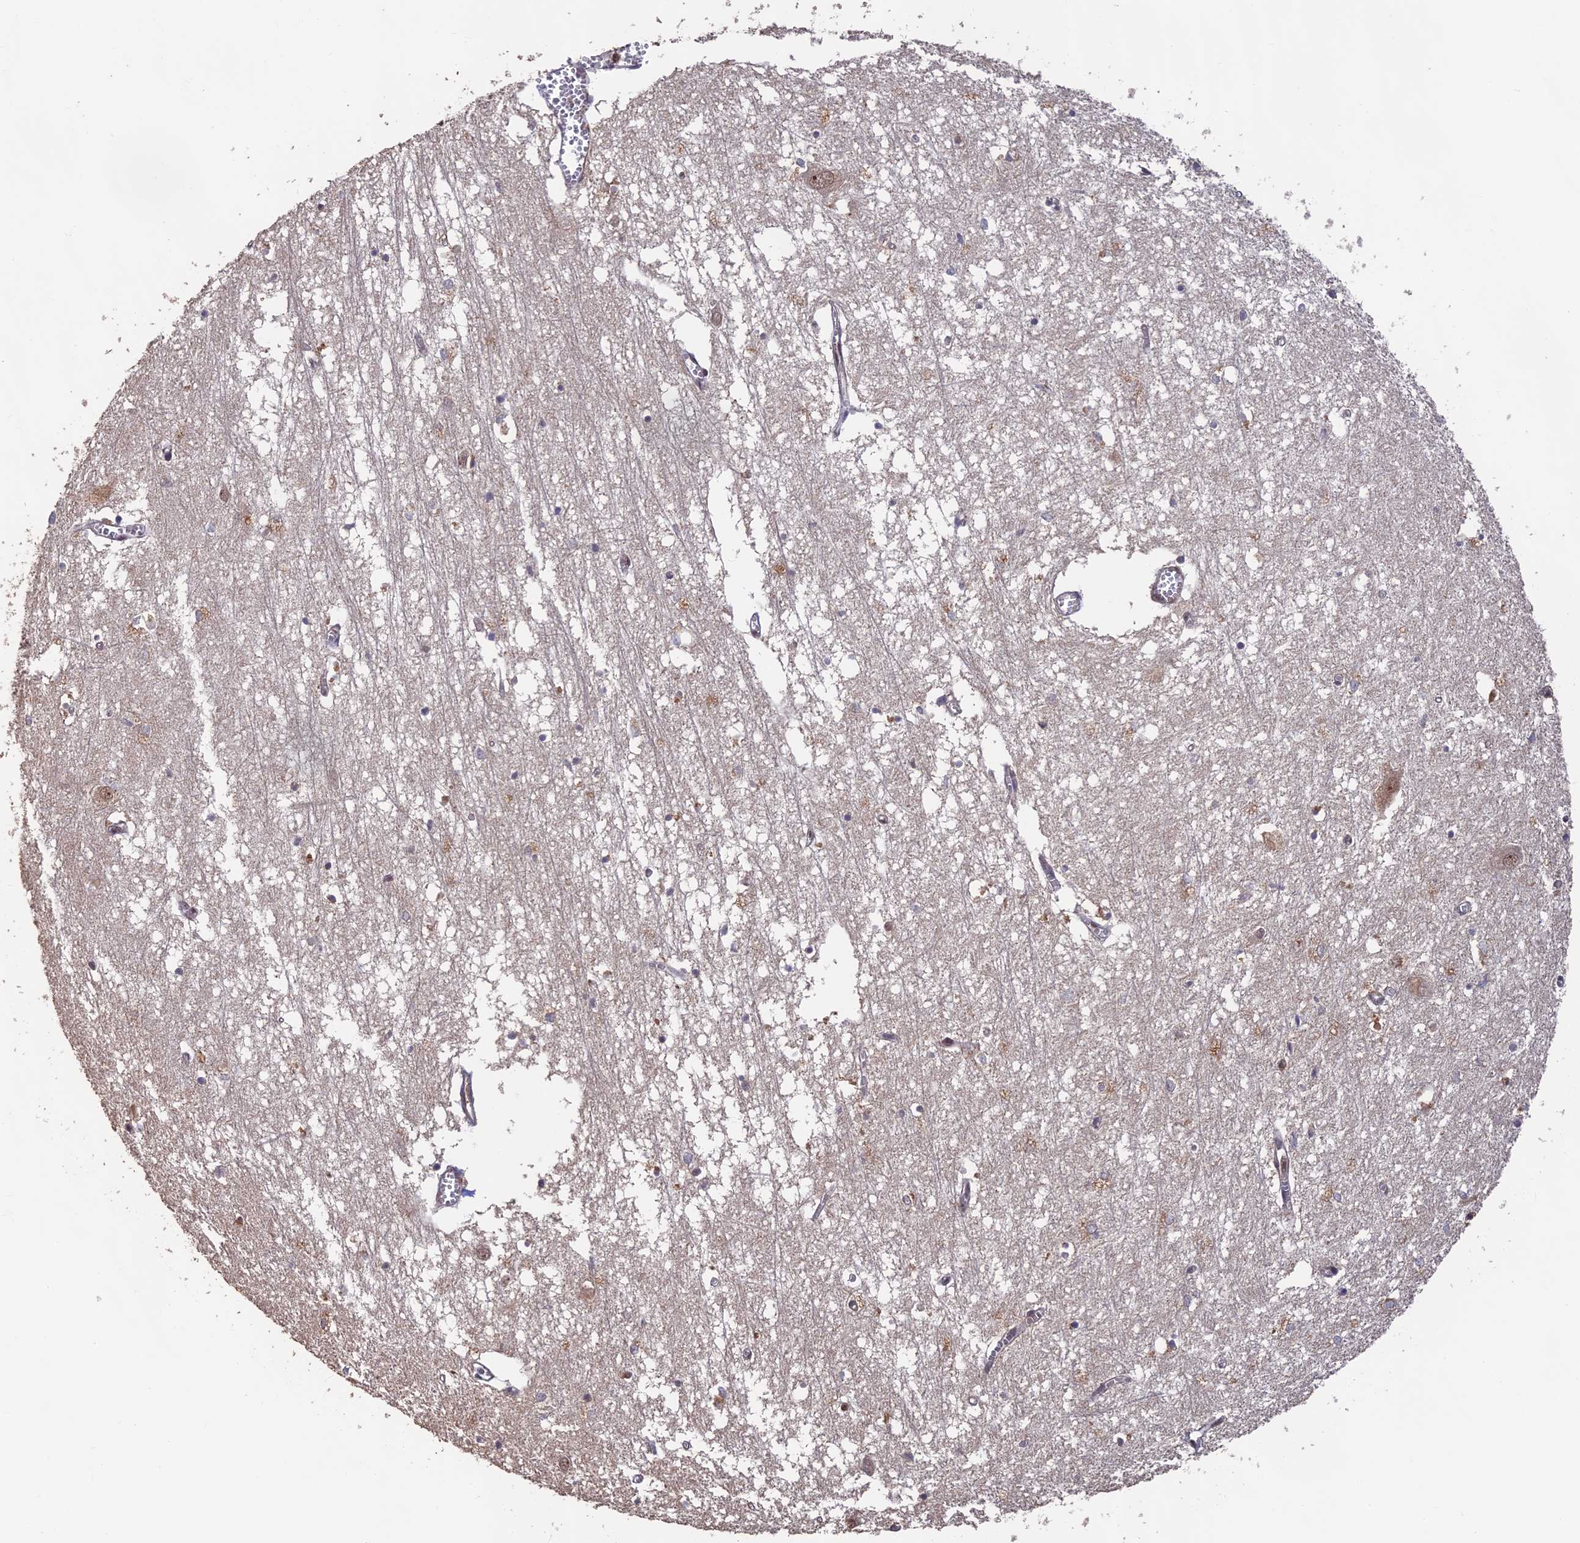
{"staining": {"intensity": "moderate", "quantity": "<25%", "location": "nuclear"}, "tissue": "hippocampus", "cell_type": "Glial cells", "image_type": "normal", "snomed": [{"axis": "morphology", "description": "Normal tissue, NOS"}, {"axis": "topography", "description": "Hippocampus"}], "caption": "Immunohistochemistry staining of benign hippocampus, which exhibits low levels of moderate nuclear positivity in approximately <25% of glial cells indicating moderate nuclear protein positivity. The staining was performed using DAB (3,3'-diaminobenzidine) (brown) for protein detection and nuclei were counterstained in hematoxylin (blue).", "gene": "OSBPL1A", "patient": {"sex": "male", "age": 70}}